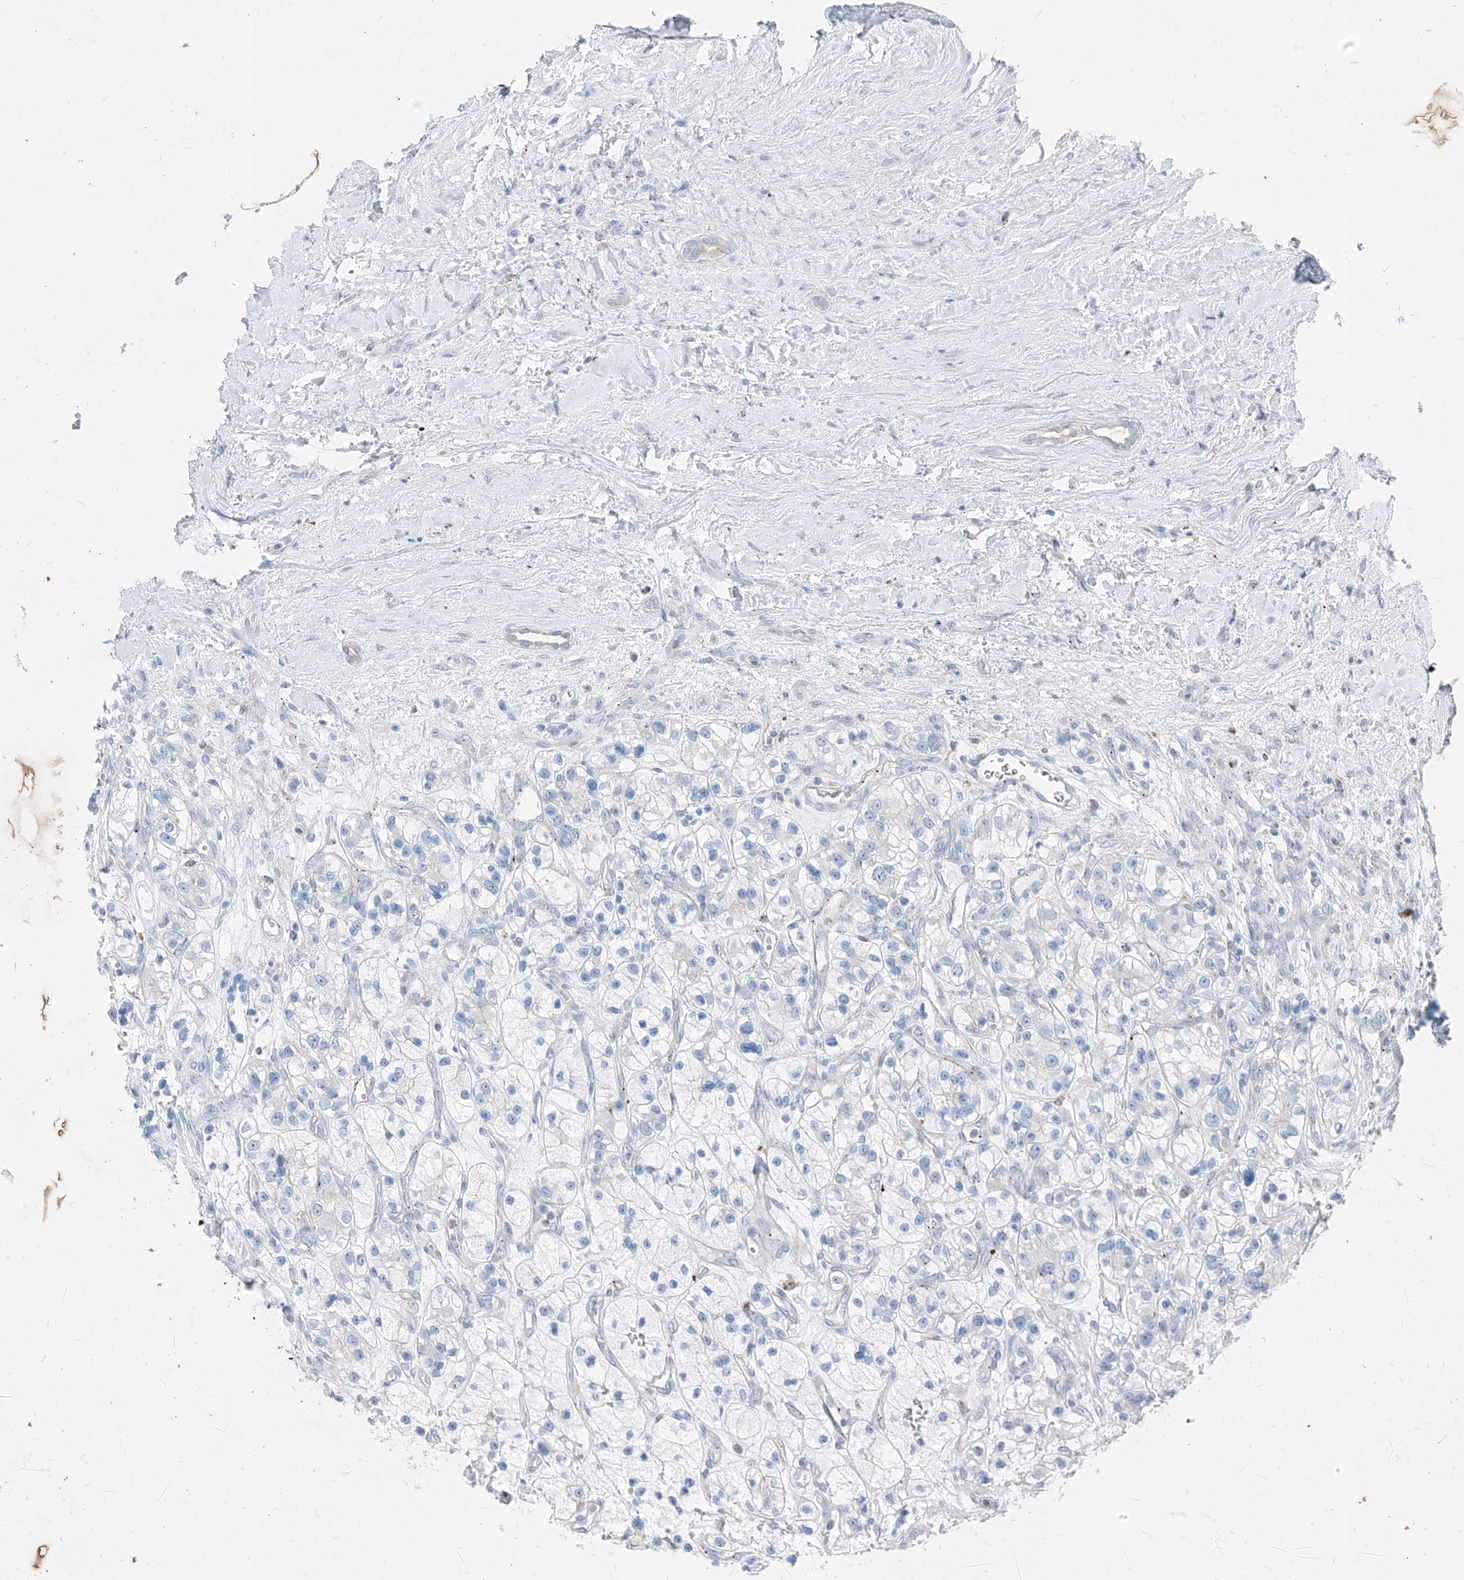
{"staining": {"intensity": "negative", "quantity": "none", "location": "none"}, "tissue": "renal cancer", "cell_type": "Tumor cells", "image_type": "cancer", "snomed": [{"axis": "morphology", "description": "Adenocarcinoma, NOS"}, {"axis": "topography", "description": "Kidney"}], "caption": "There is no significant expression in tumor cells of renal adenocarcinoma.", "gene": "GPR137C", "patient": {"sex": "female", "age": 57}}